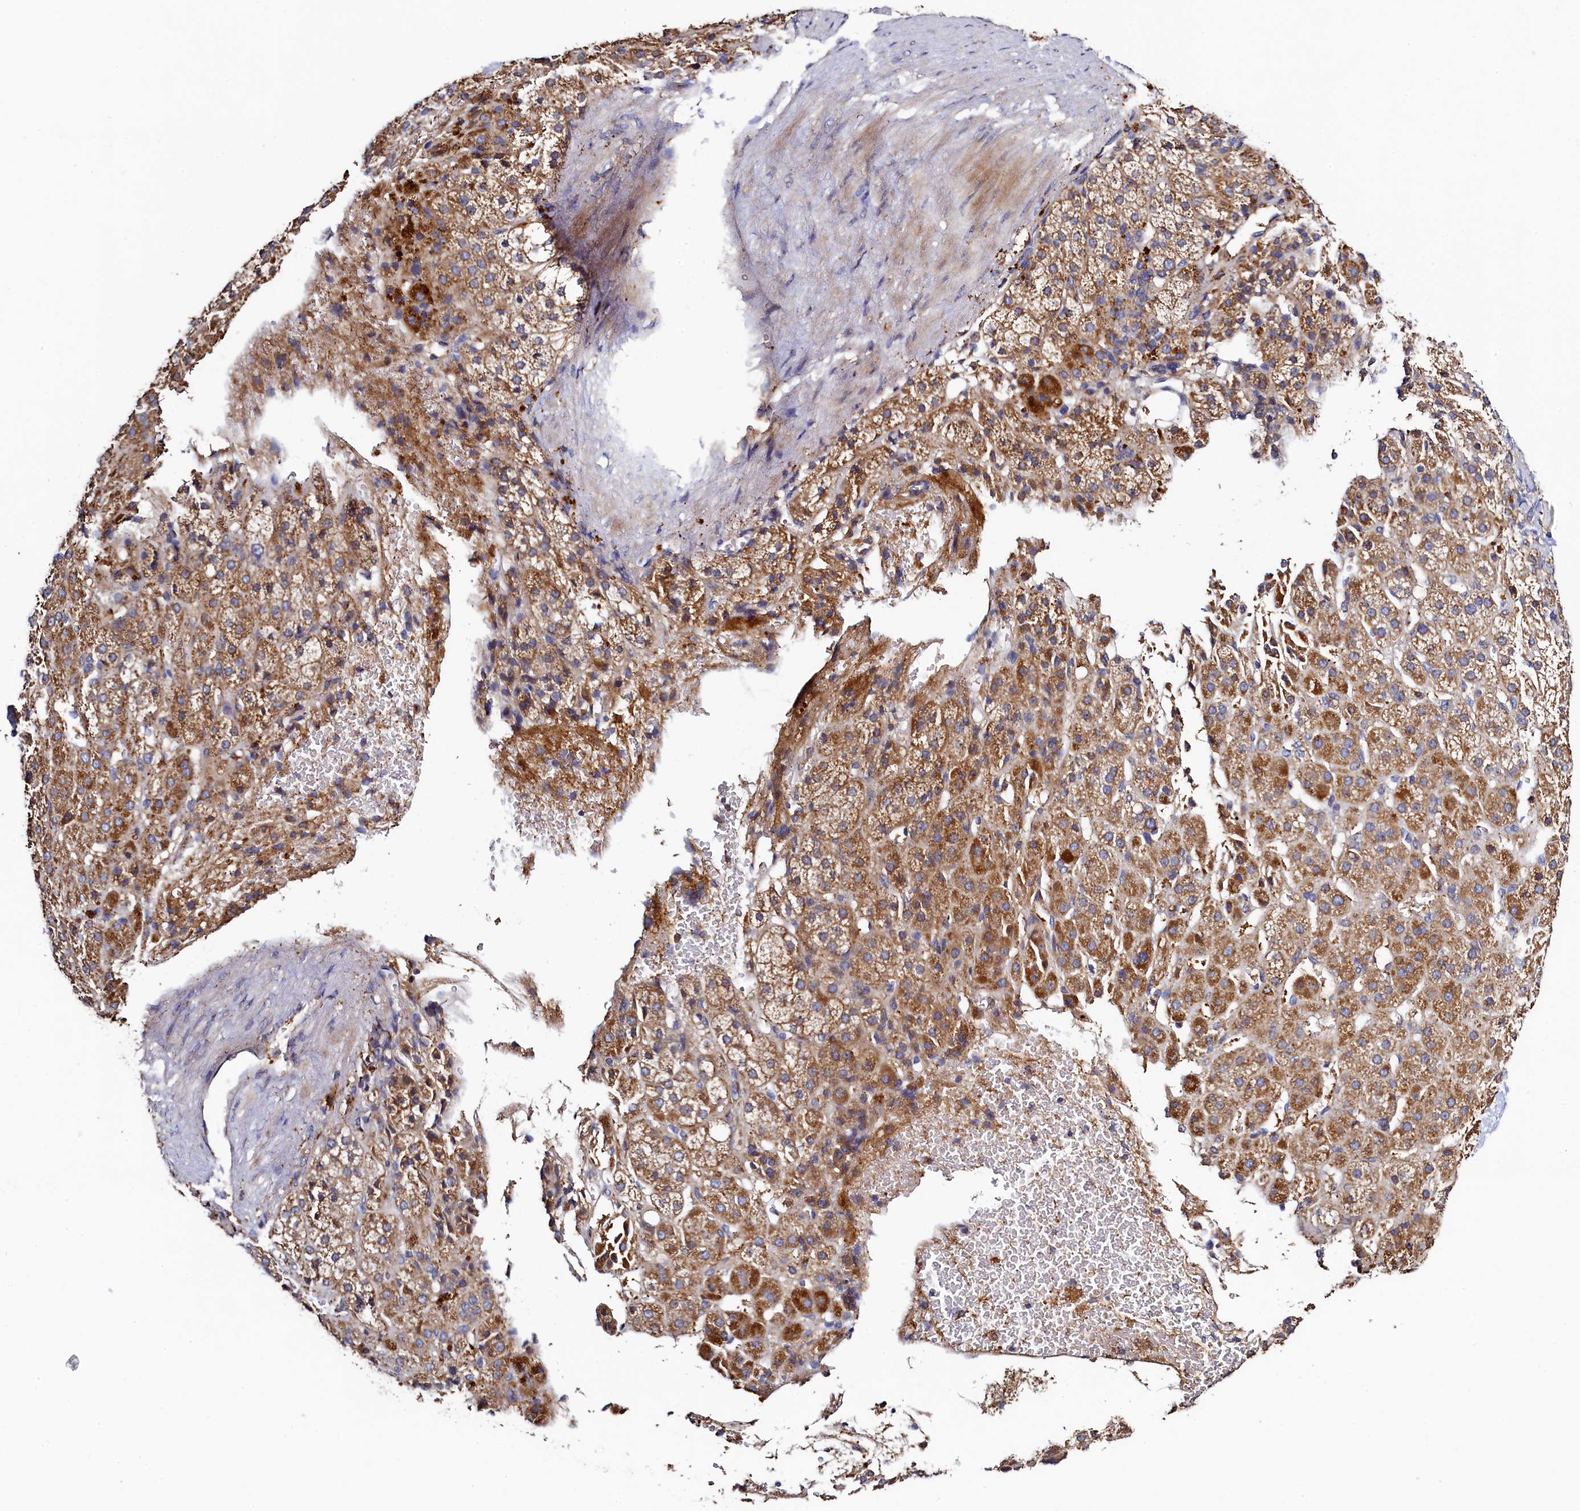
{"staining": {"intensity": "strong", "quantity": "25%-75%", "location": "cytoplasmic/membranous"}, "tissue": "adrenal gland", "cell_type": "Glandular cells", "image_type": "normal", "snomed": [{"axis": "morphology", "description": "Normal tissue, NOS"}, {"axis": "topography", "description": "Adrenal gland"}], "caption": "Protein expression analysis of unremarkable human adrenal gland reveals strong cytoplasmic/membranous expression in about 25%-75% of glandular cells.", "gene": "TK2", "patient": {"sex": "female", "age": 57}}